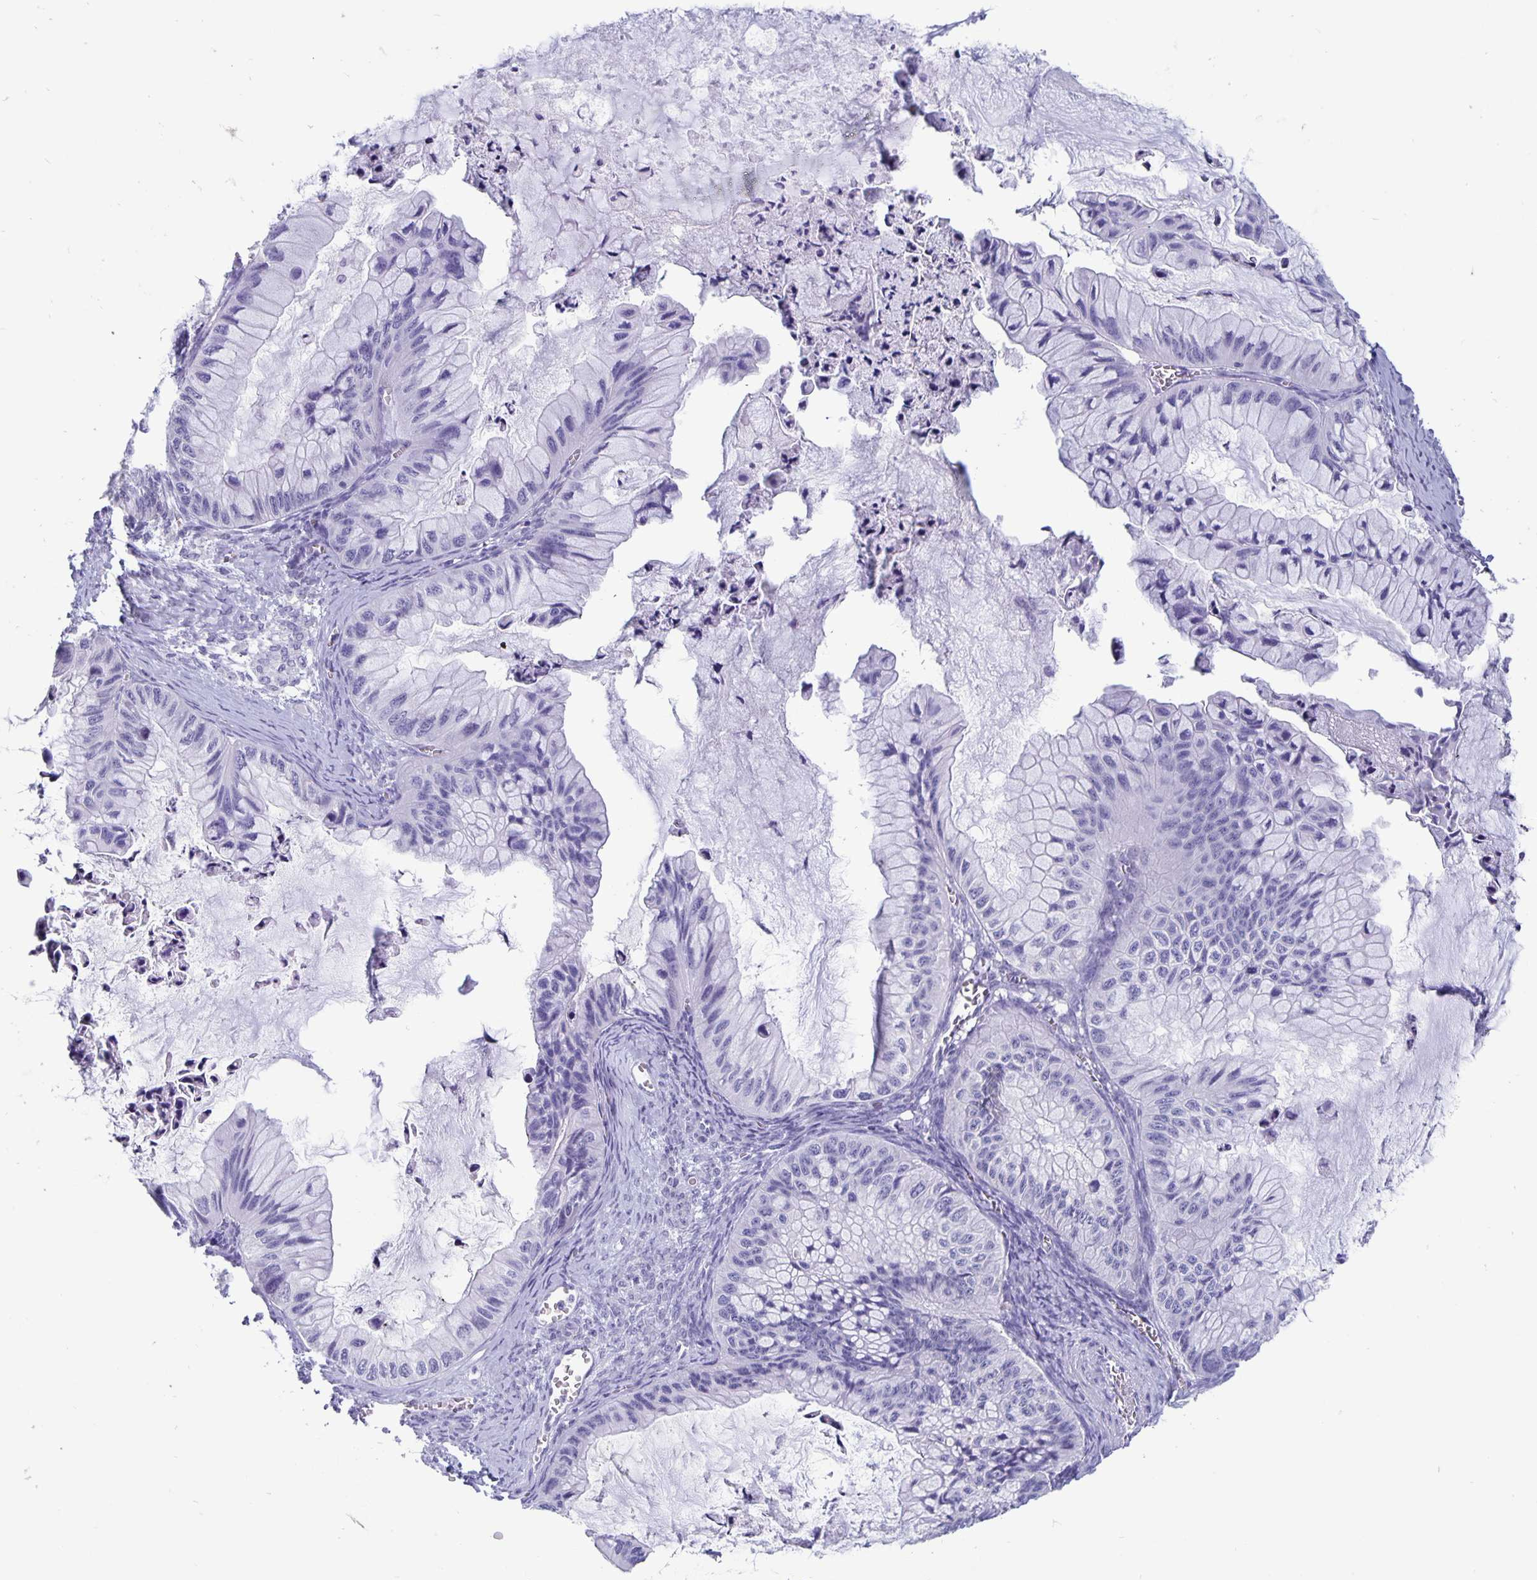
{"staining": {"intensity": "negative", "quantity": "none", "location": "none"}, "tissue": "ovarian cancer", "cell_type": "Tumor cells", "image_type": "cancer", "snomed": [{"axis": "morphology", "description": "Cystadenocarcinoma, mucinous, NOS"}, {"axis": "topography", "description": "Ovary"}], "caption": "Protein analysis of ovarian cancer shows no significant positivity in tumor cells. The staining is performed using DAB brown chromogen with nuclei counter-stained in using hematoxylin.", "gene": "BPIFA3", "patient": {"sex": "female", "age": 72}}